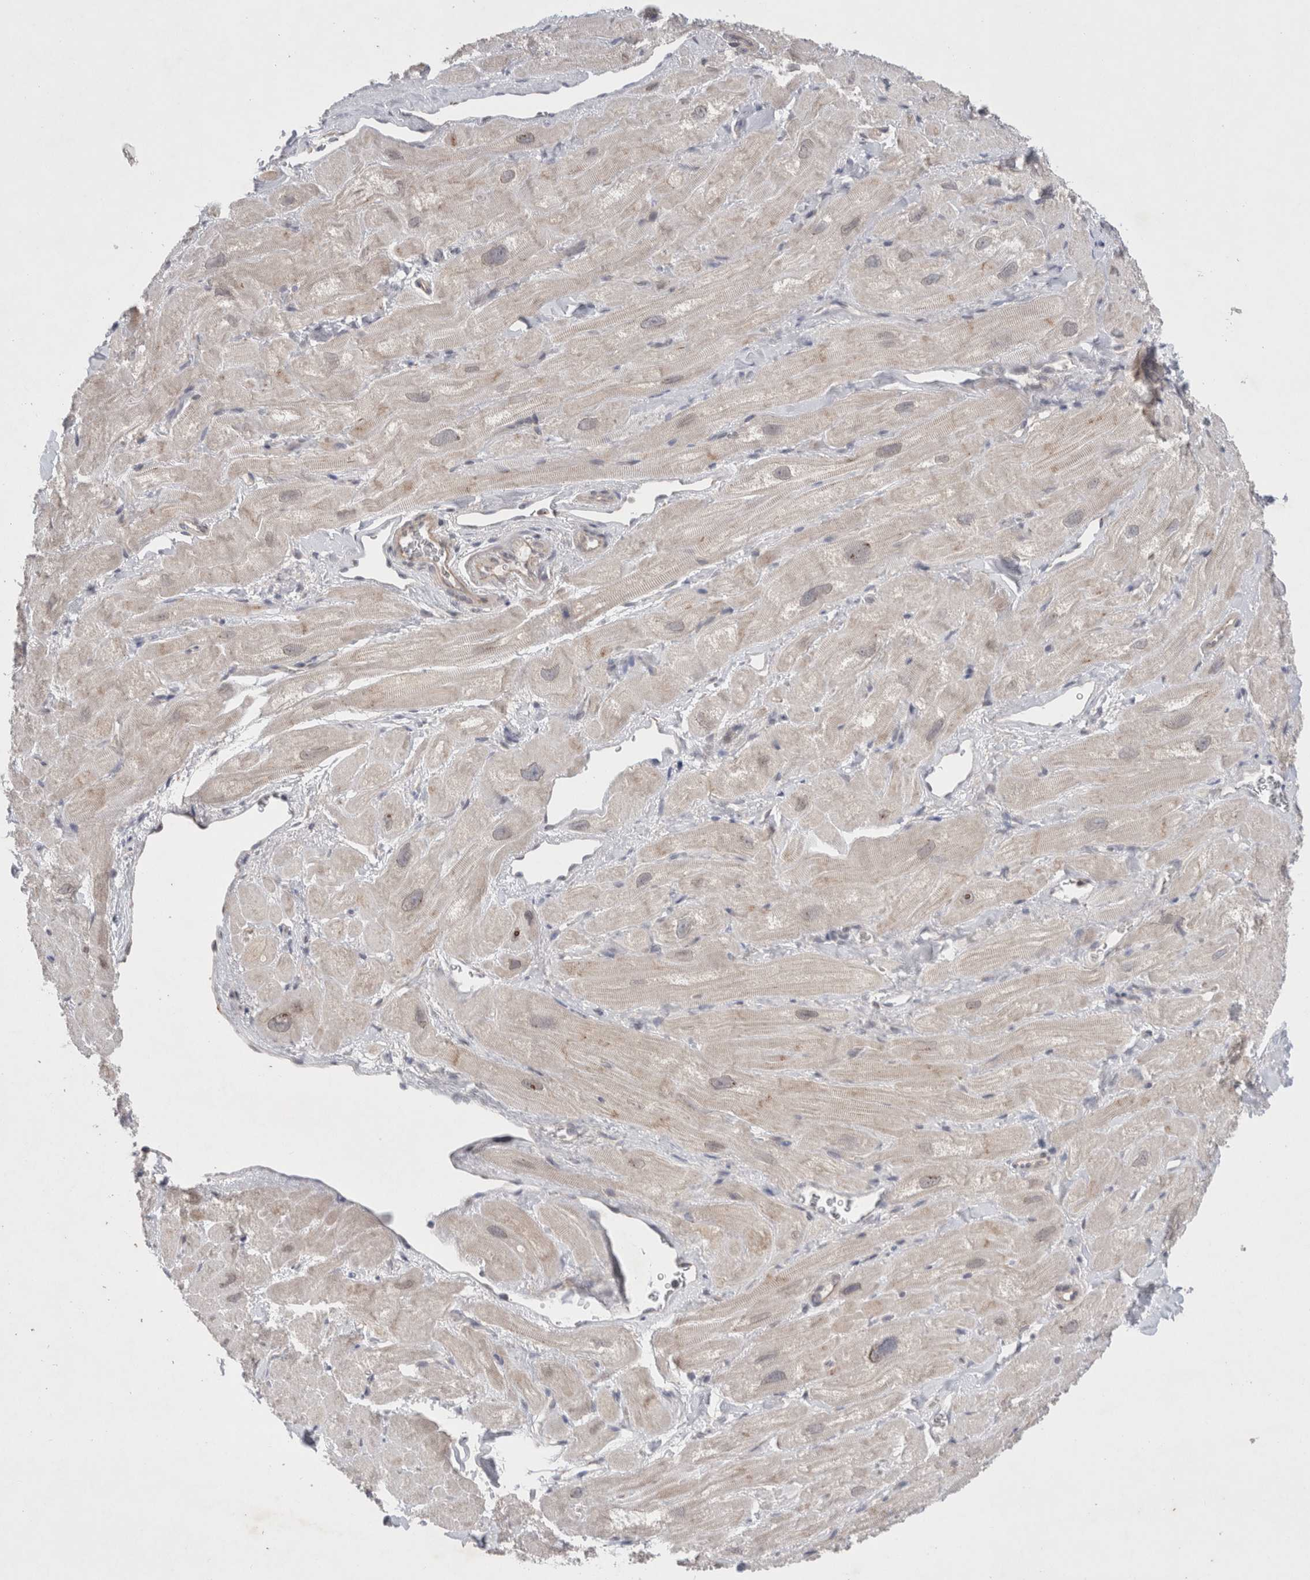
{"staining": {"intensity": "negative", "quantity": "none", "location": "none"}, "tissue": "heart muscle", "cell_type": "Cardiomyocytes", "image_type": "normal", "snomed": [{"axis": "morphology", "description": "Normal tissue, NOS"}, {"axis": "topography", "description": "Heart"}], "caption": "Immunohistochemistry image of normal heart muscle: heart muscle stained with DAB reveals no significant protein expression in cardiomyocytes. (DAB immunohistochemistry (IHC), high magnification).", "gene": "BICD2", "patient": {"sex": "male", "age": 49}}